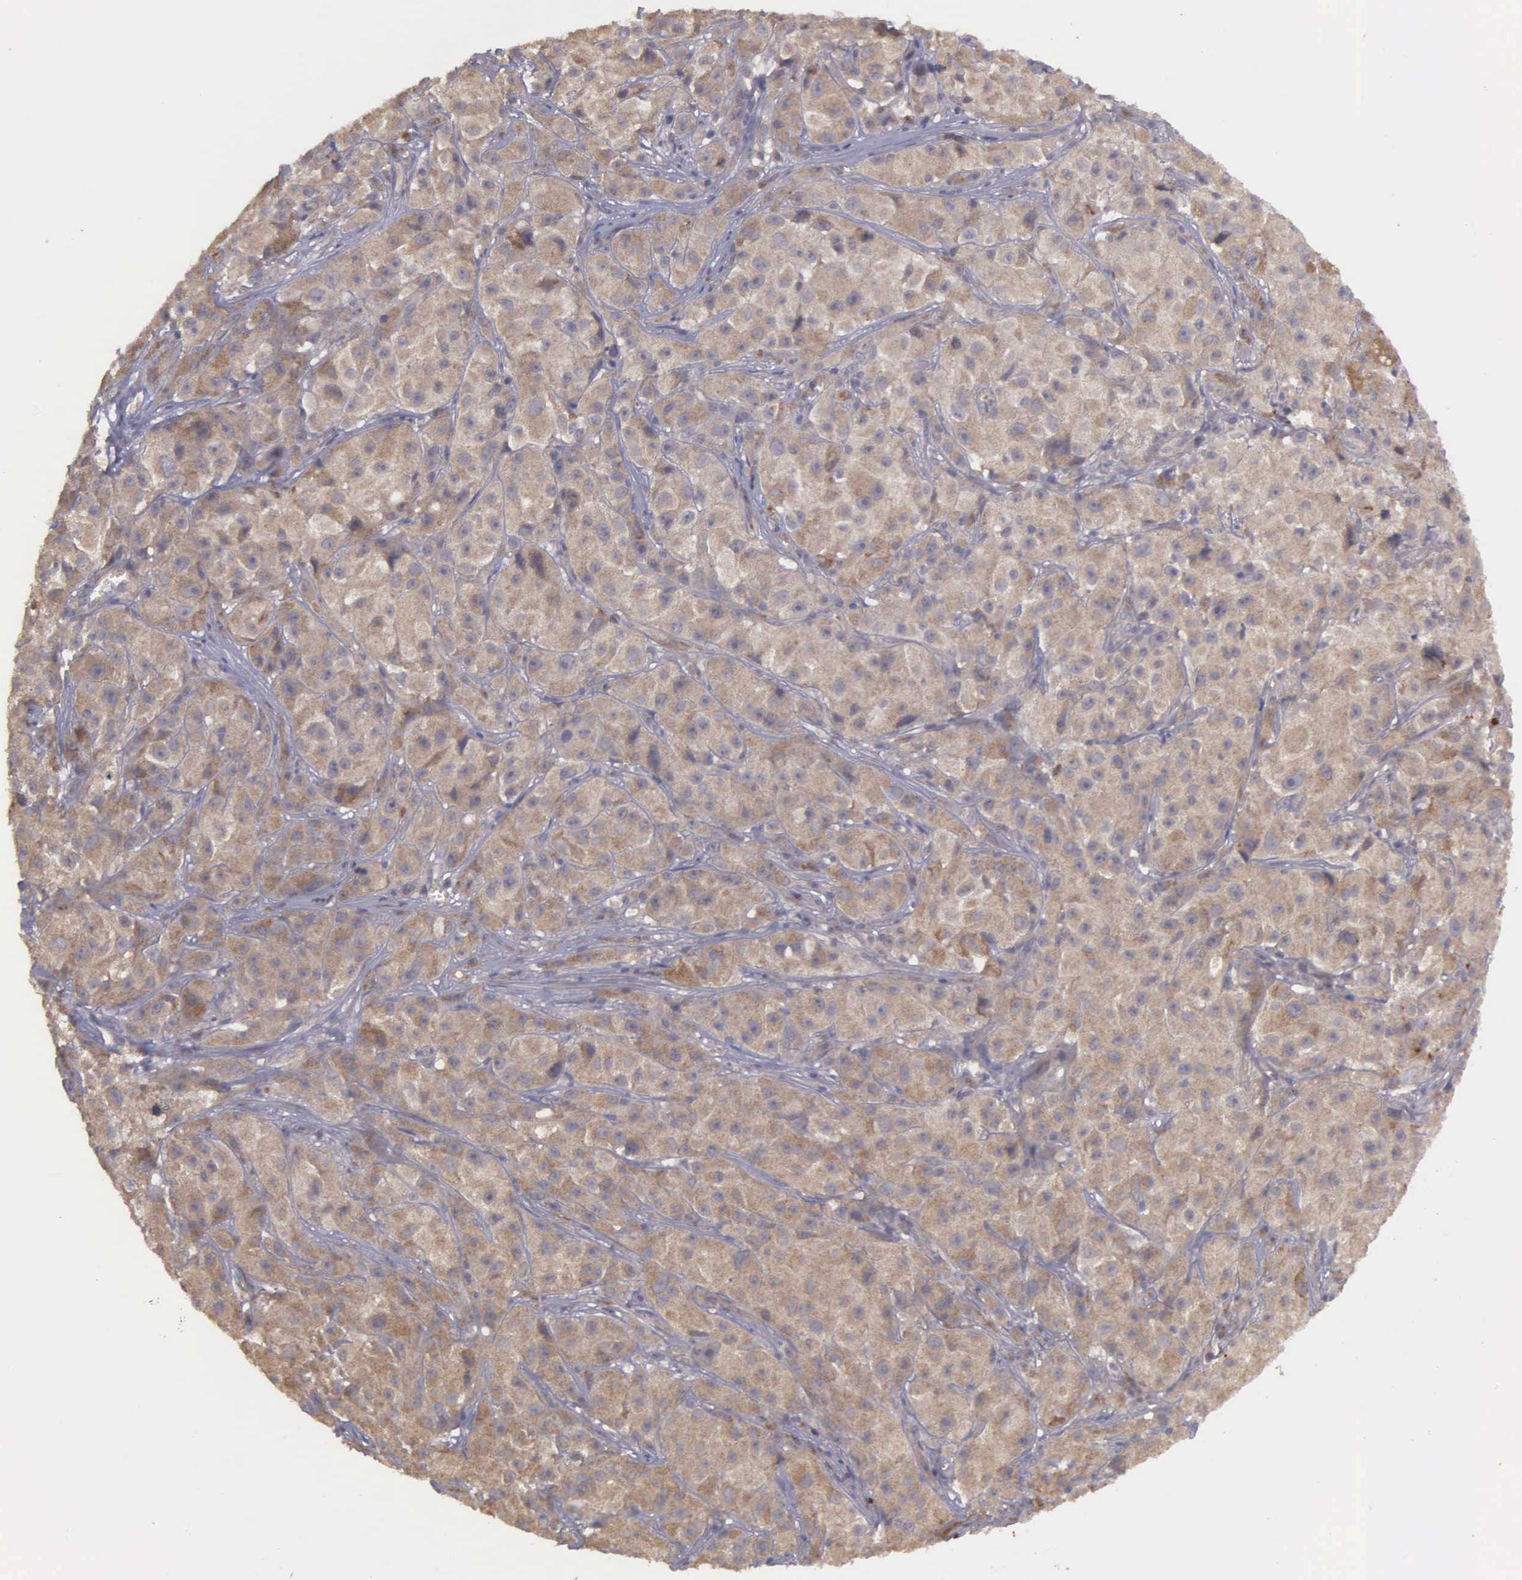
{"staining": {"intensity": "weak", "quantity": ">75%", "location": "cytoplasmic/membranous"}, "tissue": "melanoma", "cell_type": "Tumor cells", "image_type": "cancer", "snomed": [{"axis": "morphology", "description": "Malignant melanoma, NOS"}, {"axis": "topography", "description": "Skin"}], "caption": "There is low levels of weak cytoplasmic/membranous positivity in tumor cells of malignant melanoma, as demonstrated by immunohistochemical staining (brown color).", "gene": "RTL10", "patient": {"sex": "male", "age": 56}}